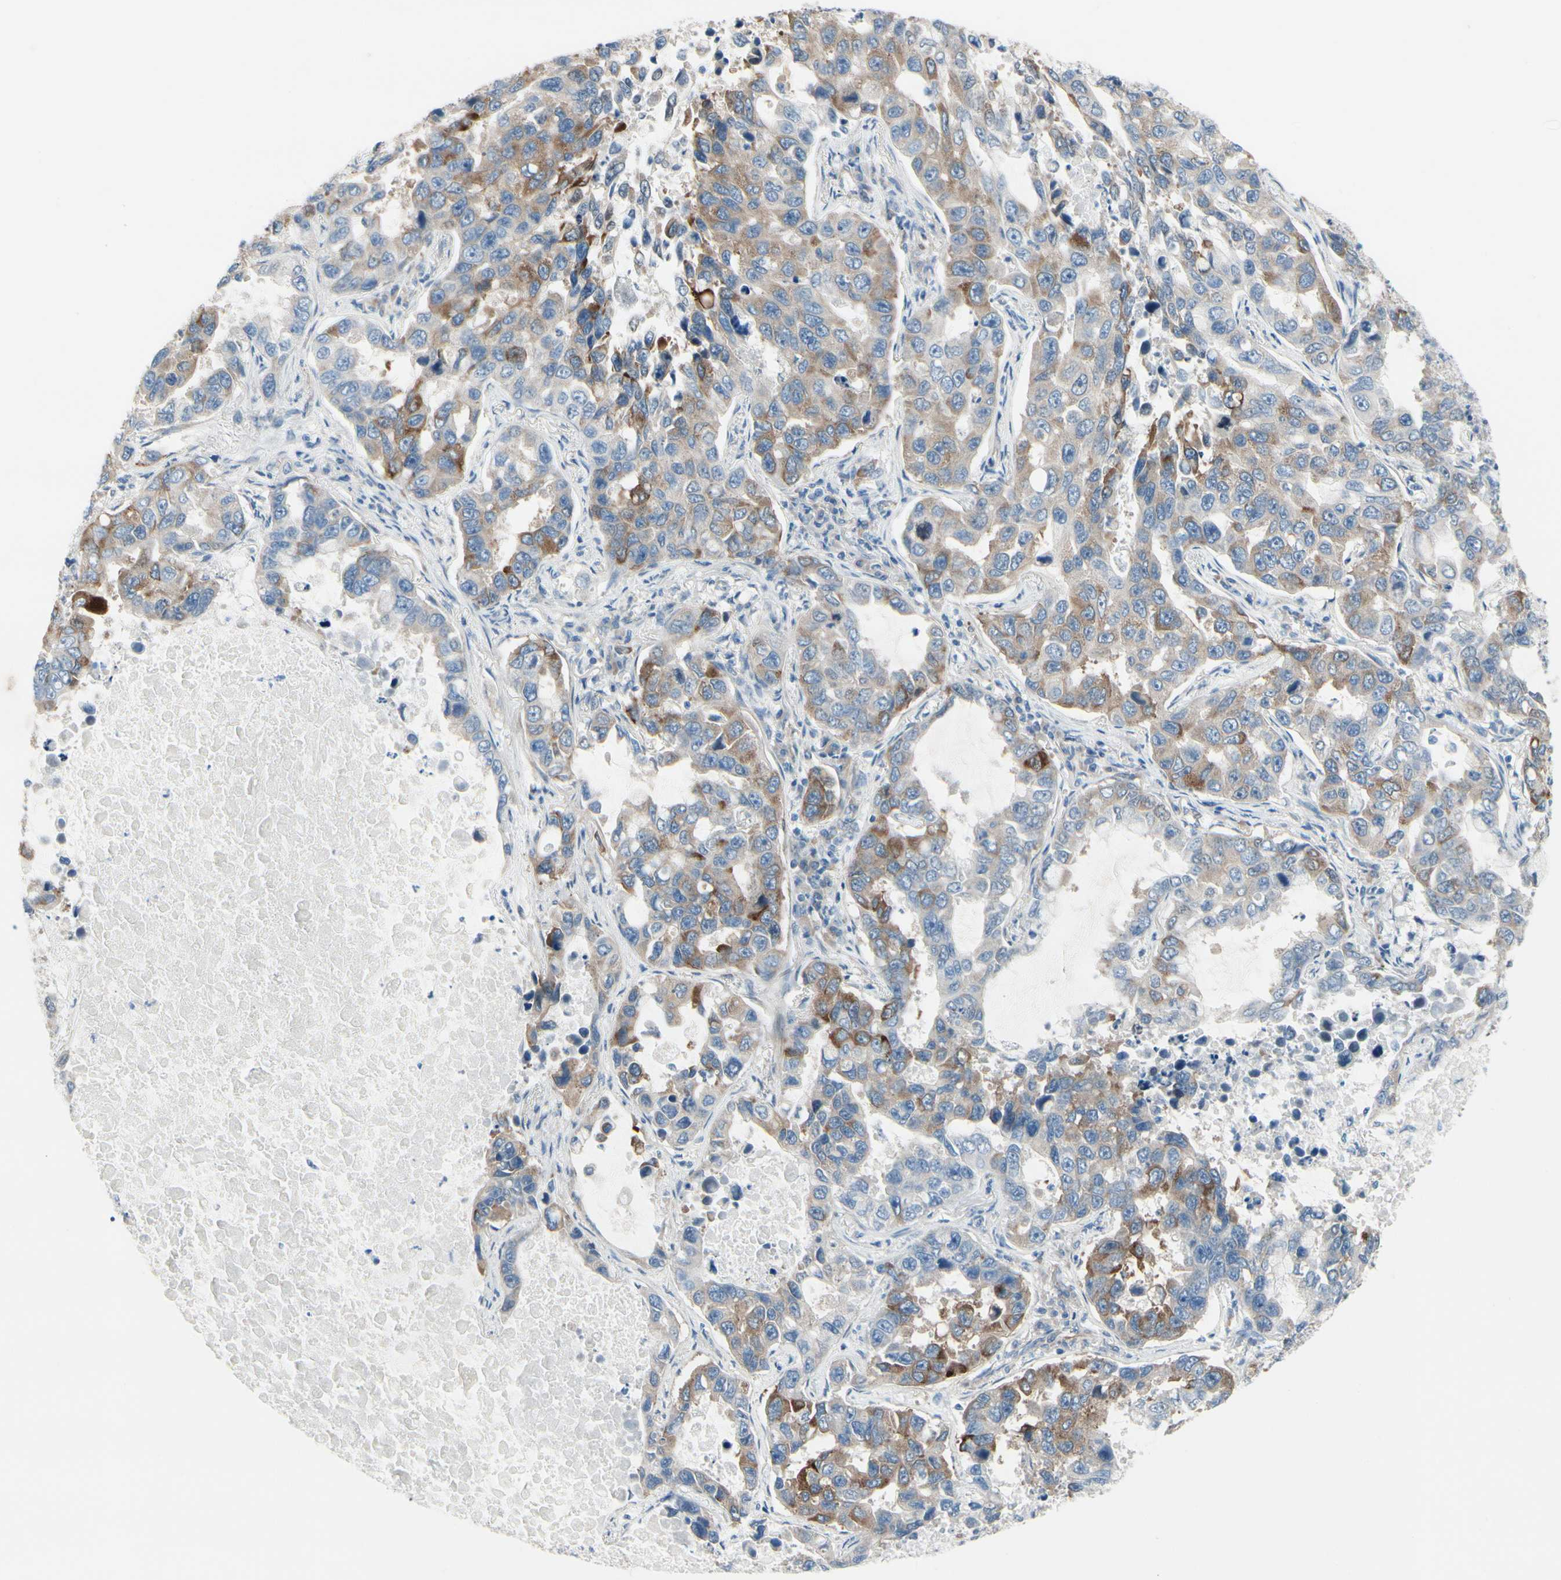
{"staining": {"intensity": "strong", "quantity": "<25%", "location": "cytoplasmic/membranous"}, "tissue": "lung cancer", "cell_type": "Tumor cells", "image_type": "cancer", "snomed": [{"axis": "morphology", "description": "Adenocarcinoma, NOS"}, {"axis": "topography", "description": "Lung"}], "caption": "Protein staining exhibits strong cytoplasmic/membranous expression in approximately <25% of tumor cells in lung cancer (adenocarcinoma).", "gene": "MAP2", "patient": {"sex": "male", "age": 64}}